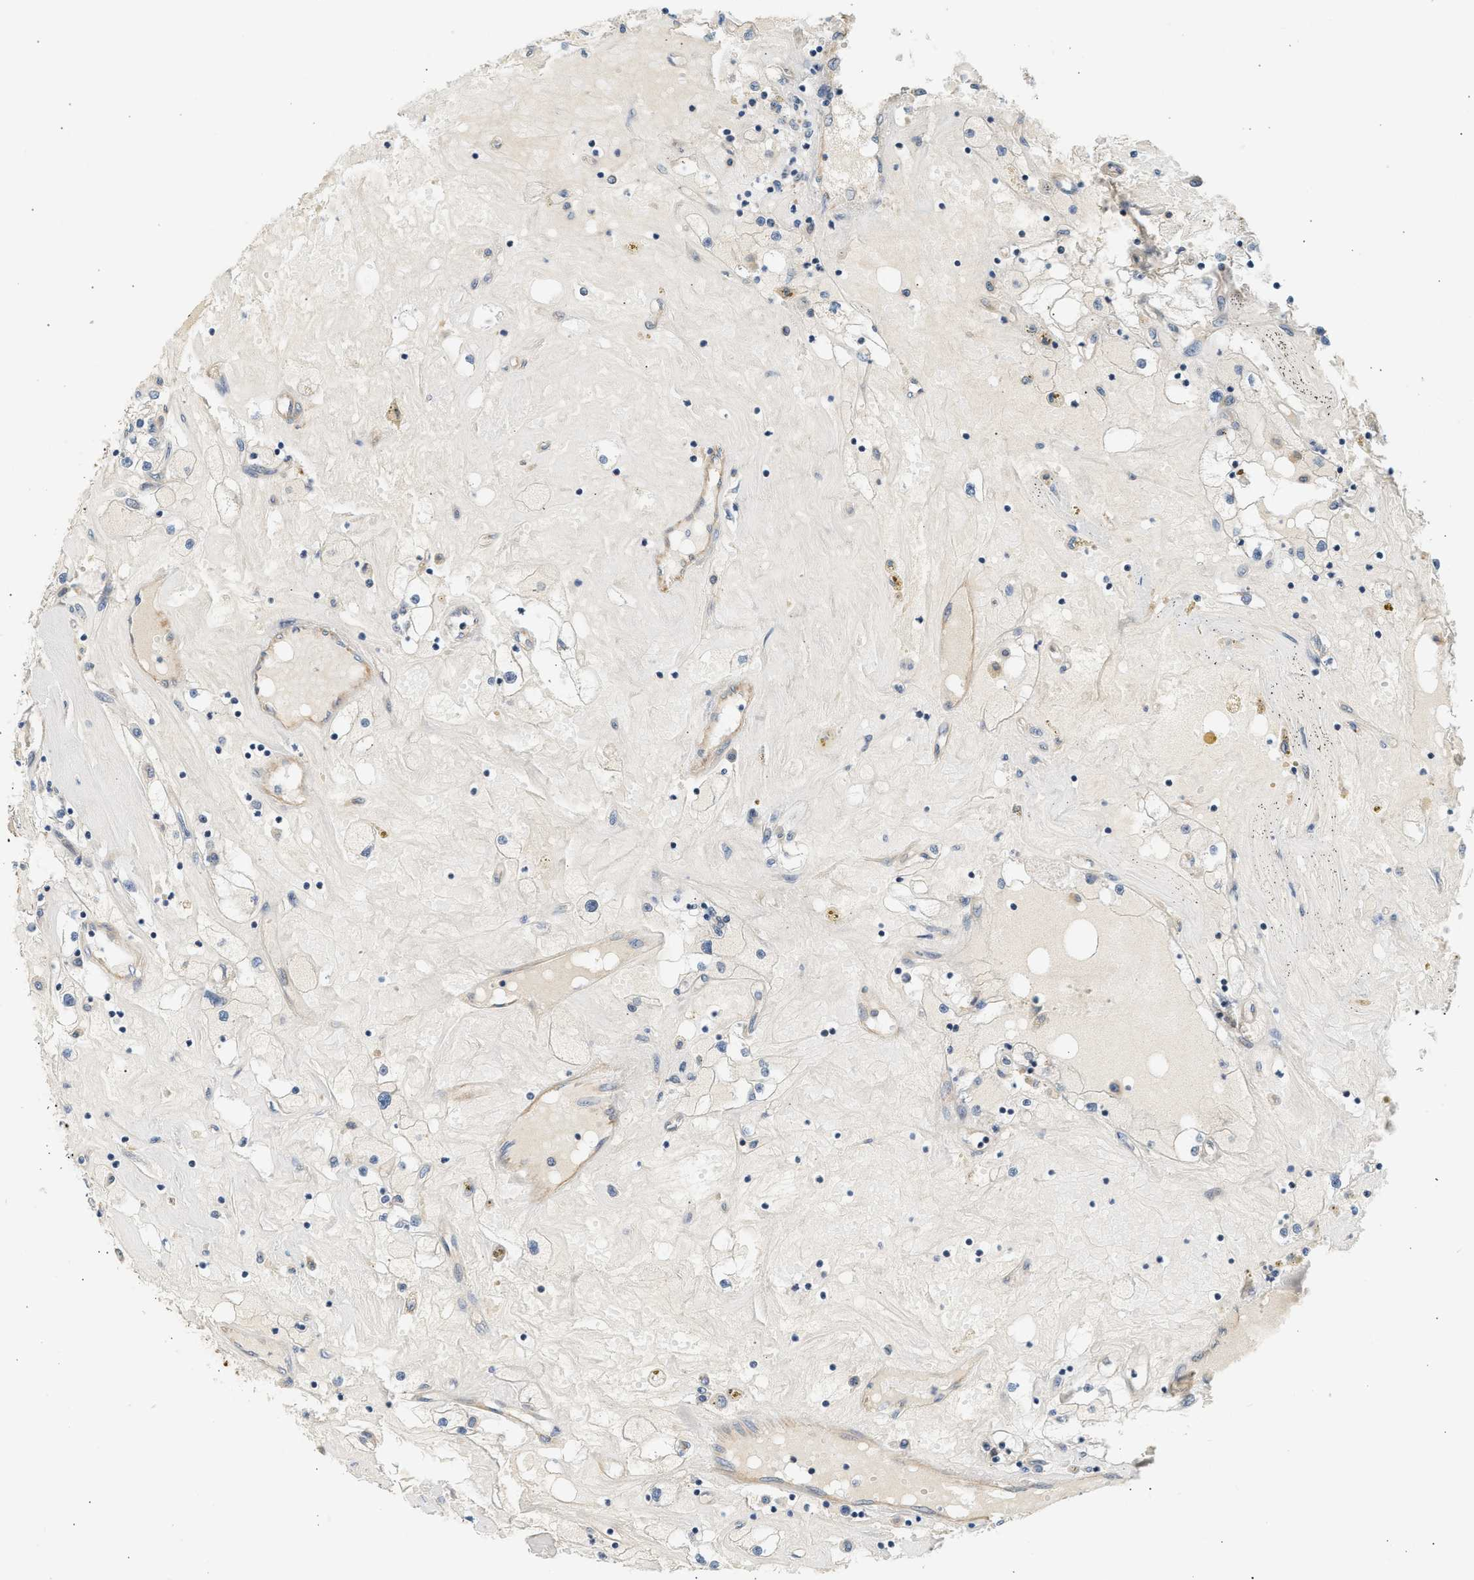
{"staining": {"intensity": "negative", "quantity": "none", "location": "none"}, "tissue": "renal cancer", "cell_type": "Tumor cells", "image_type": "cancer", "snomed": [{"axis": "morphology", "description": "Adenocarcinoma, NOS"}, {"axis": "topography", "description": "Kidney"}], "caption": "DAB immunohistochemical staining of renal adenocarcinoma displays no significant staining in tumor cells.", "gene": "WDR31", "patient": {"sex": "male", "age": 56}}